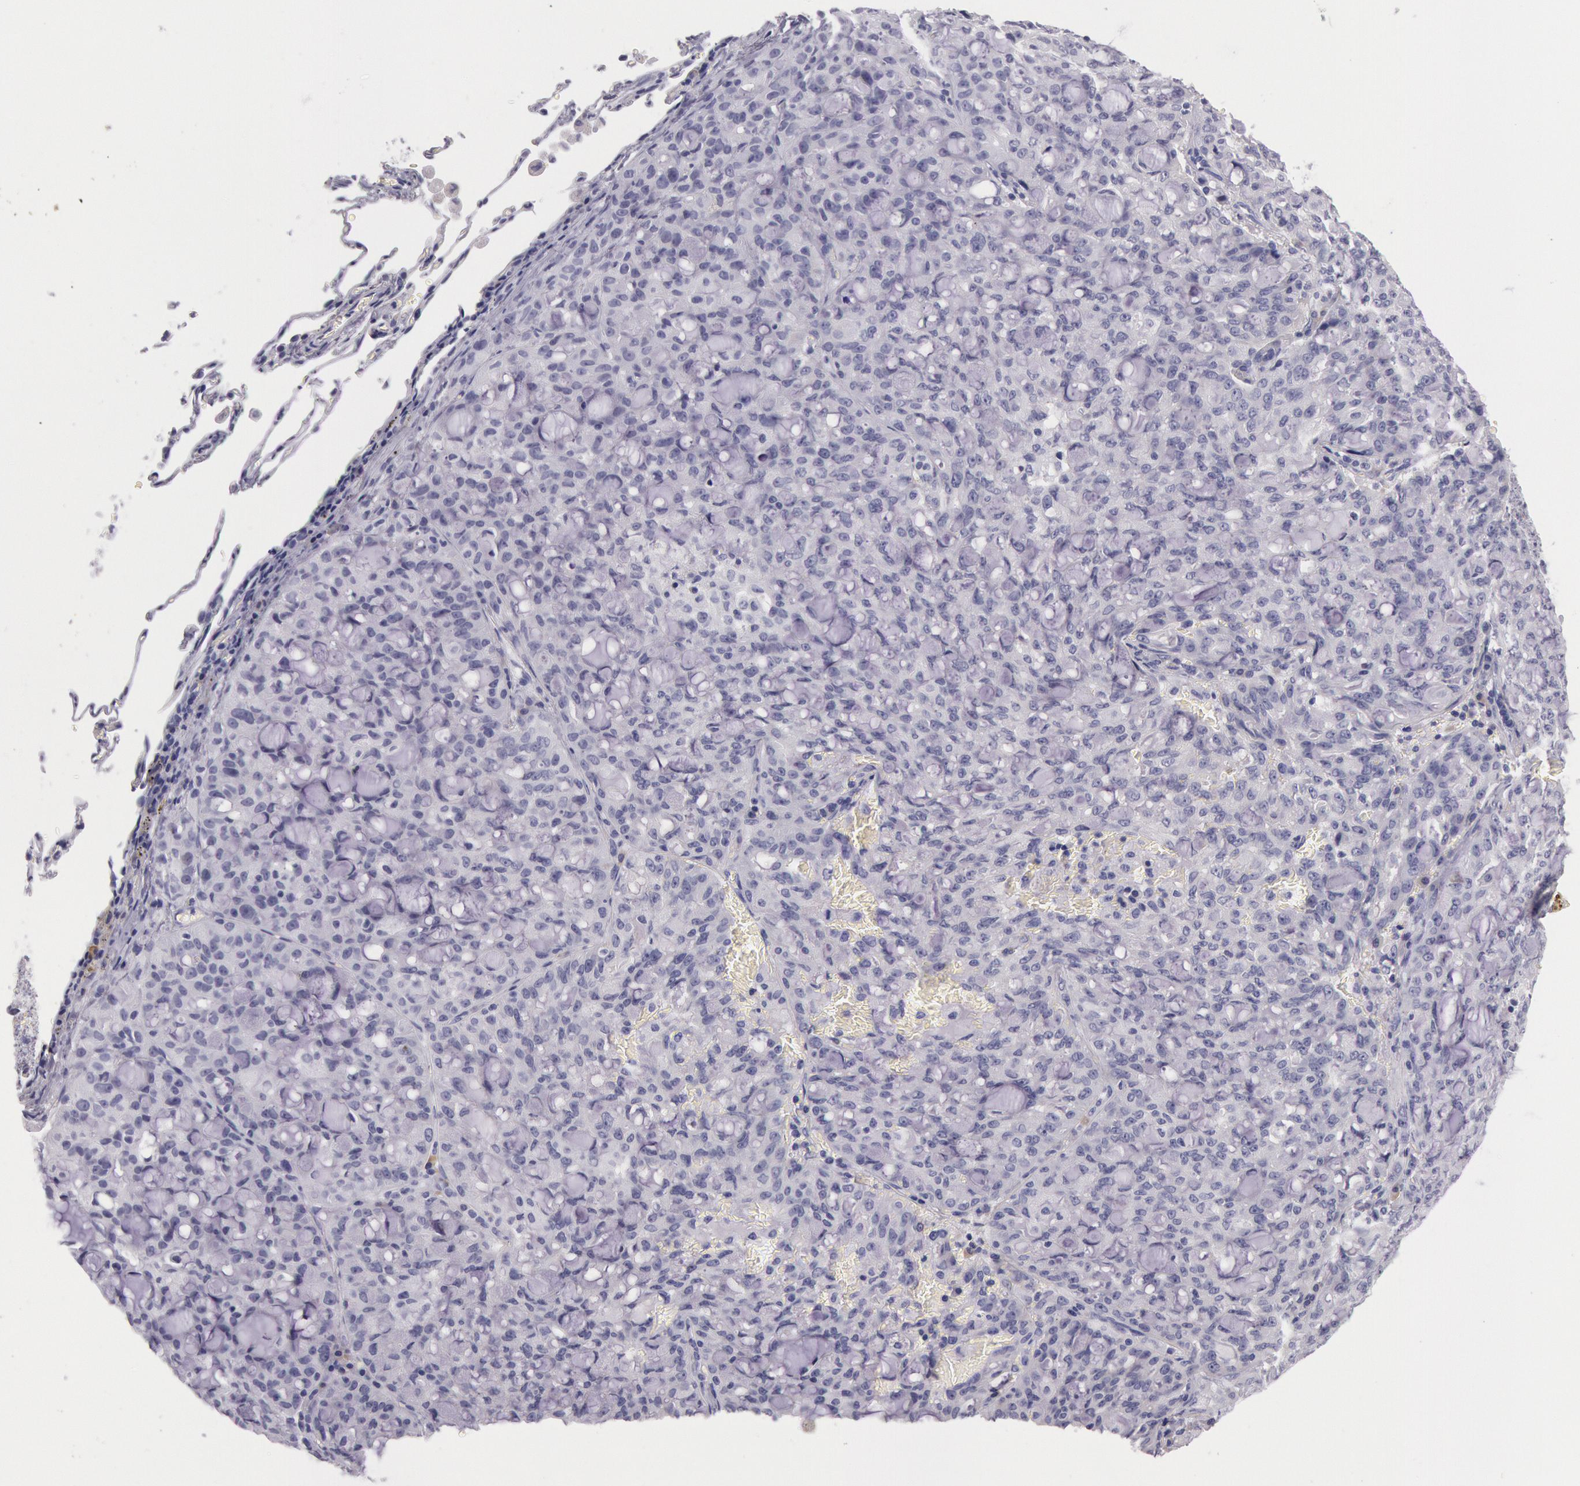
{"staining": {"intensity": "negative", "quantity": "none", "location": "none"}, "tissue": "lung cancer", "cell_type": "Tumor cells", "image_type": "cancer", "snomed": [{"axis": "morphology", "description": "Adenocarcinoma, NOS"}, {"axis": "topography", "description": "Lung"}], "caption": "DAB (3,3'-diaminobenzidine) immunohistochemical staining of adenocarcinoma (lung) exhibits no significant expression in tumor cells.", "gene": "EGFR", "patient": {"sex": "female", "age": 44}}